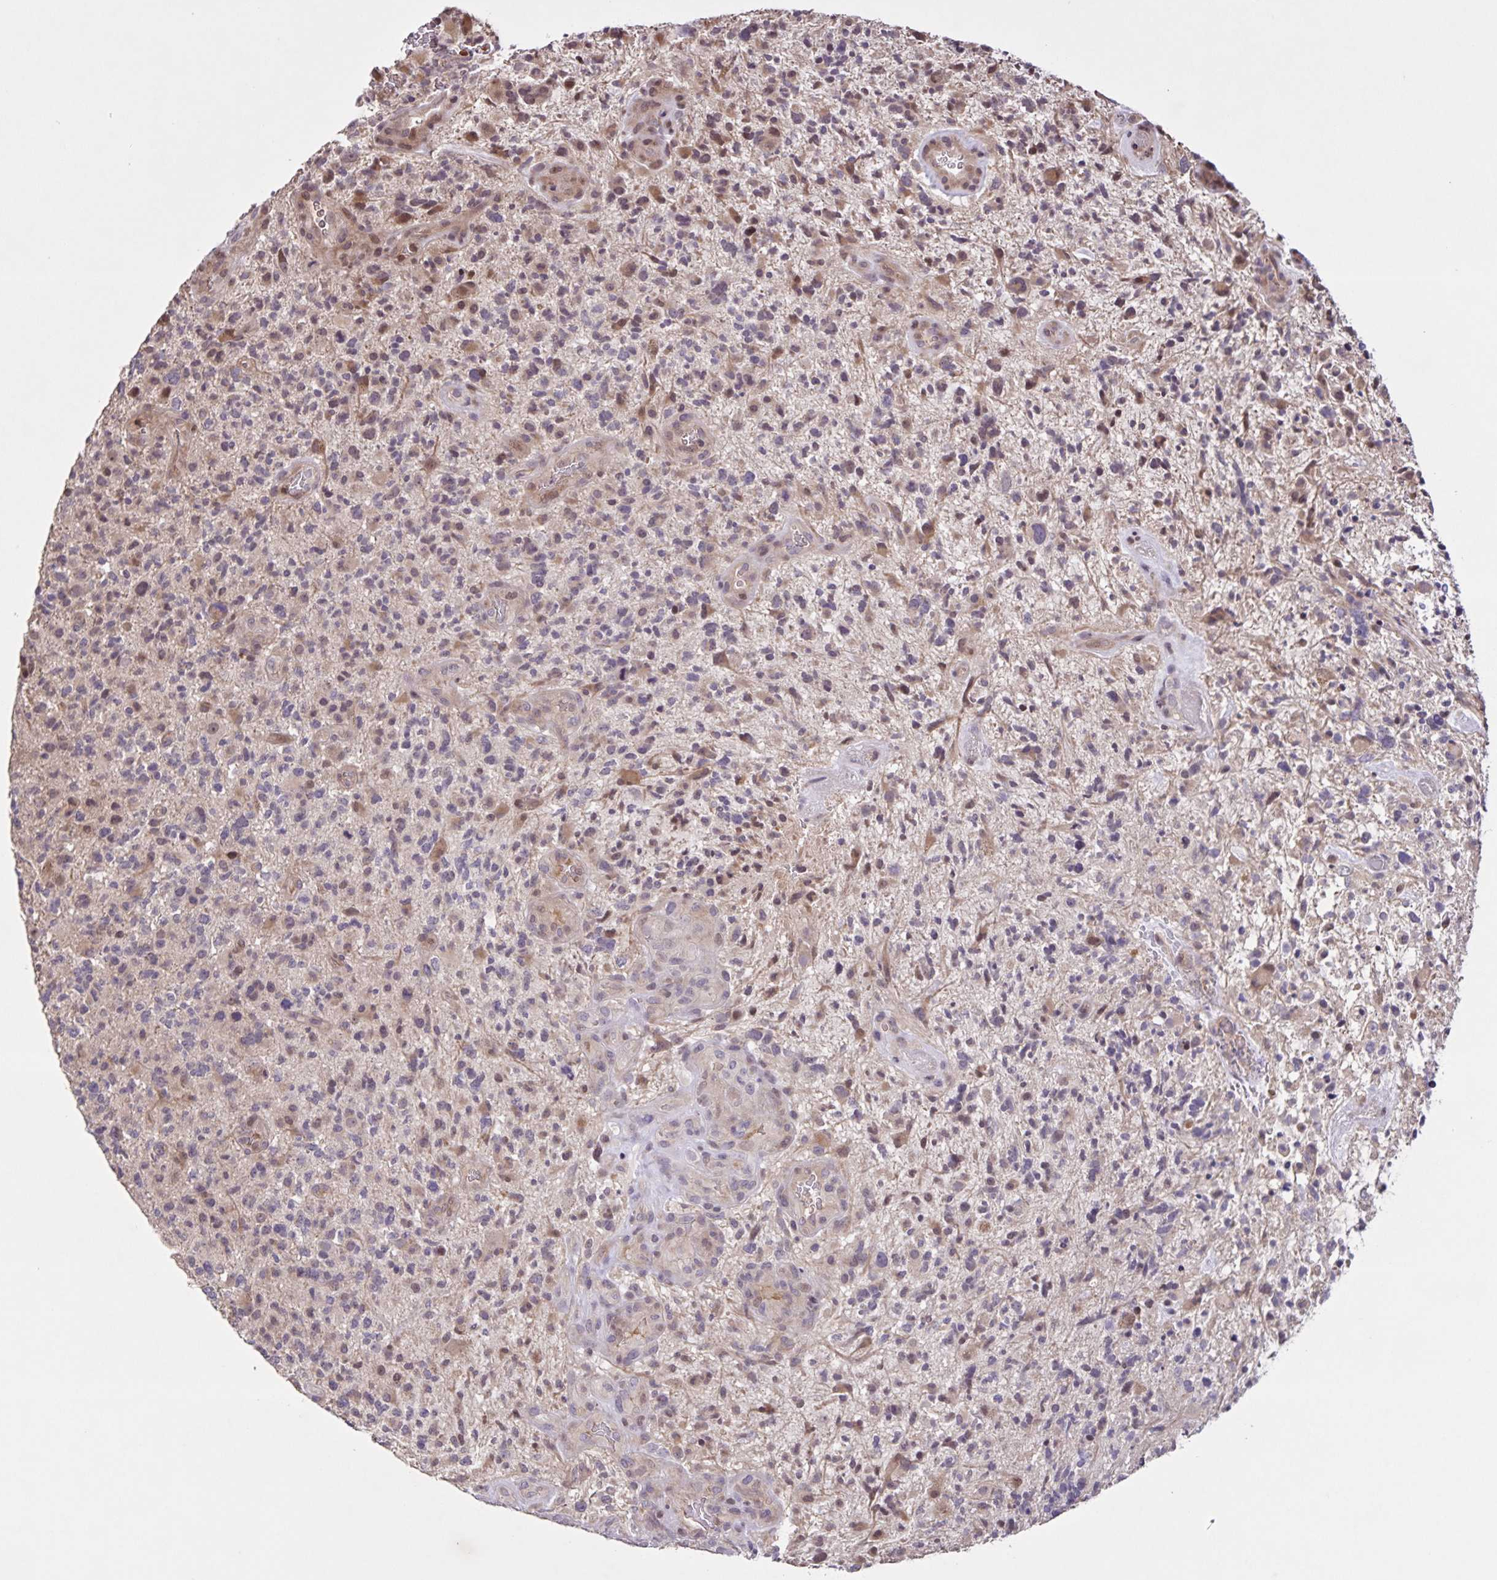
{"staining": {"intensity": "weak", "quantity": "<25%", "location": "nuclear"}, "tissue": "glioma", "cell_type": "Tumor cells", "image_type": "cancer", "snomed": [{"axis": "morphology", "description": "Glioma, malignant, High grade"}, {"axis": "topography", "description": "Brain"}], "caption": "Malignant high-grade glioma was stained to show a protein in brown. There is no significant staining in tumor cells.", "gene": "GDF2", "patient": {"sex": "female", "age": 71}}